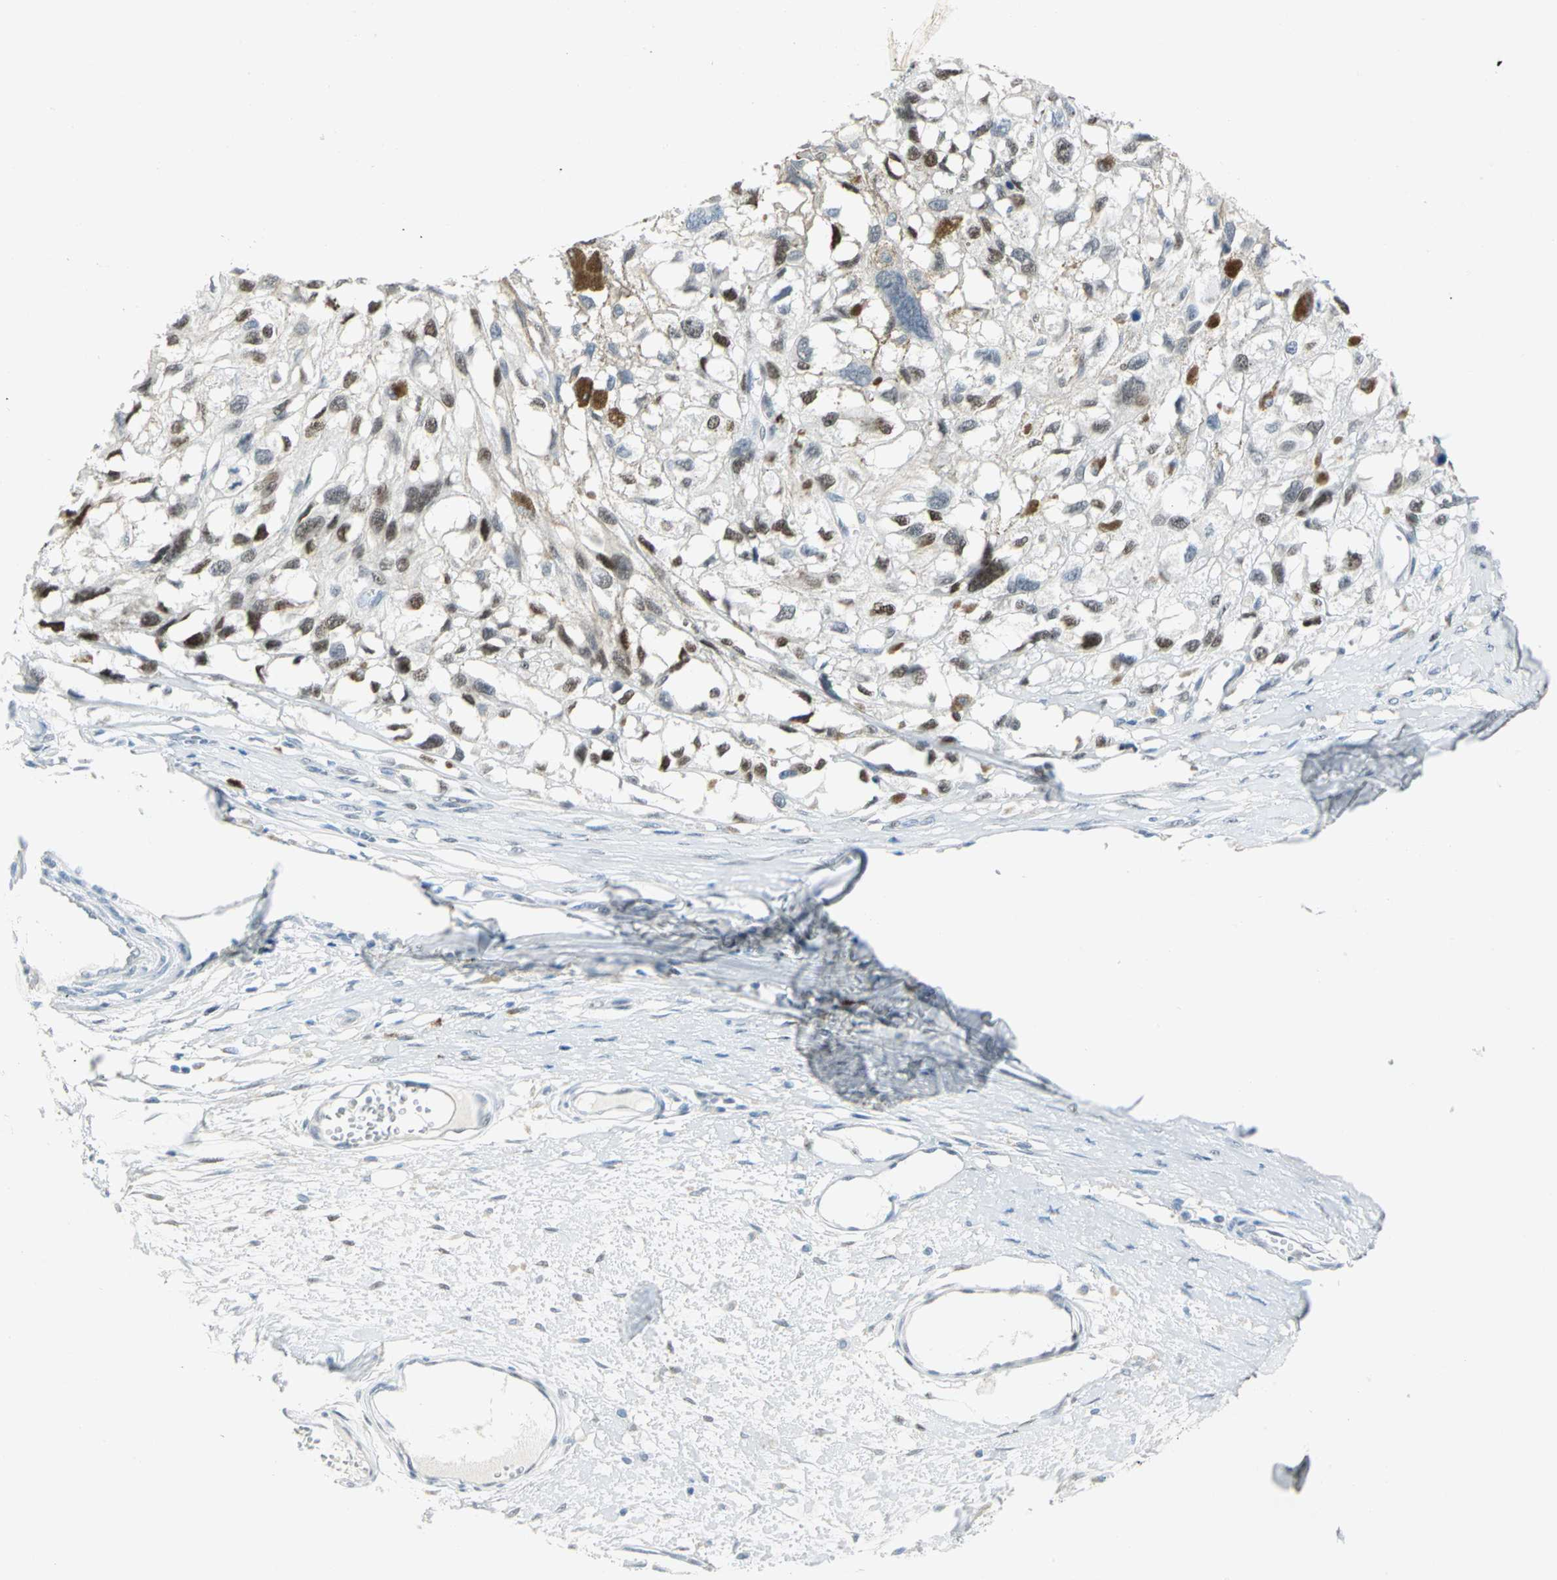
{"staining": {"intensity": "moderate", "quantity": "25%-75%", "location": "nuclear"}, "tissue": "melanoma", "cell_type": "Tumor cells", "image_type": "cancer", "snomed": [{"axis": "morphology", "description": "Malignant melanoma, Metastatic site"}, {"axis": "topography", "description": "Lymph node"}], "caption": "Melanoma stained for a protein (brown) displays moderate nuclear positive expression in about 25%-75% of tumor cells.", "gene": "NAB2", "patient": {"sex": "male", "age": 59}}